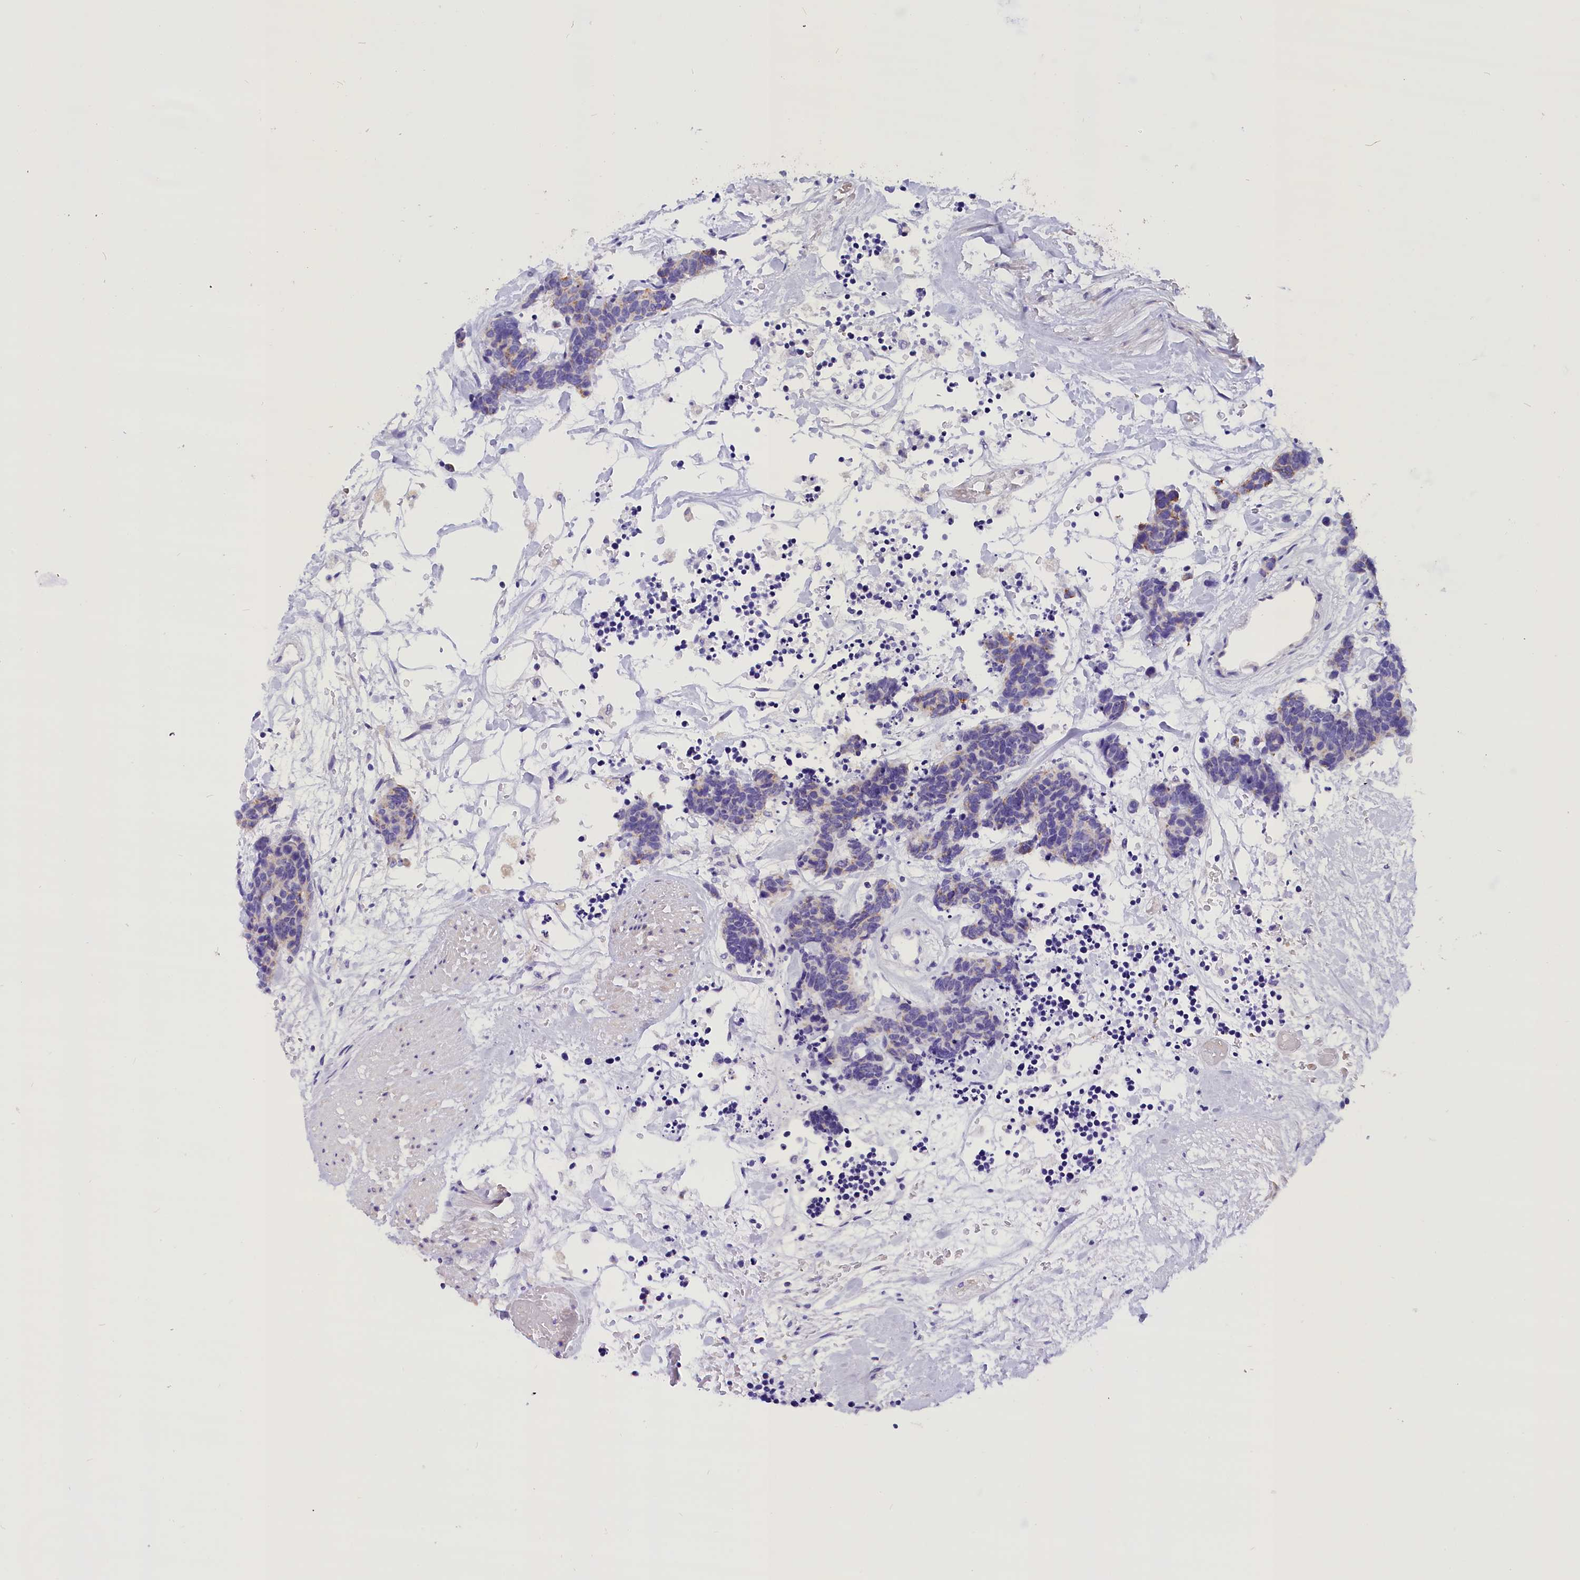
{"staining": {"intensity": "negative", "quantity": "none", "location": "none"}, "tissue": "carcinoid", "cell_type": "Tumor cells", "image_type": "cancer", "snomed": [{"axis": "morphology", "description": "Carcinoma, NOS"}, {"axis": "morphology", "description": "Carcinoid, malignant, NOS"}, {"axis": "topography", "description": "Urinary bladder"}], "caption": "Image shows no significant protein positivity in tumor cells of carcinoid.", "gene": "ABAT", "patient": {"sex": "male", "age": 57}}